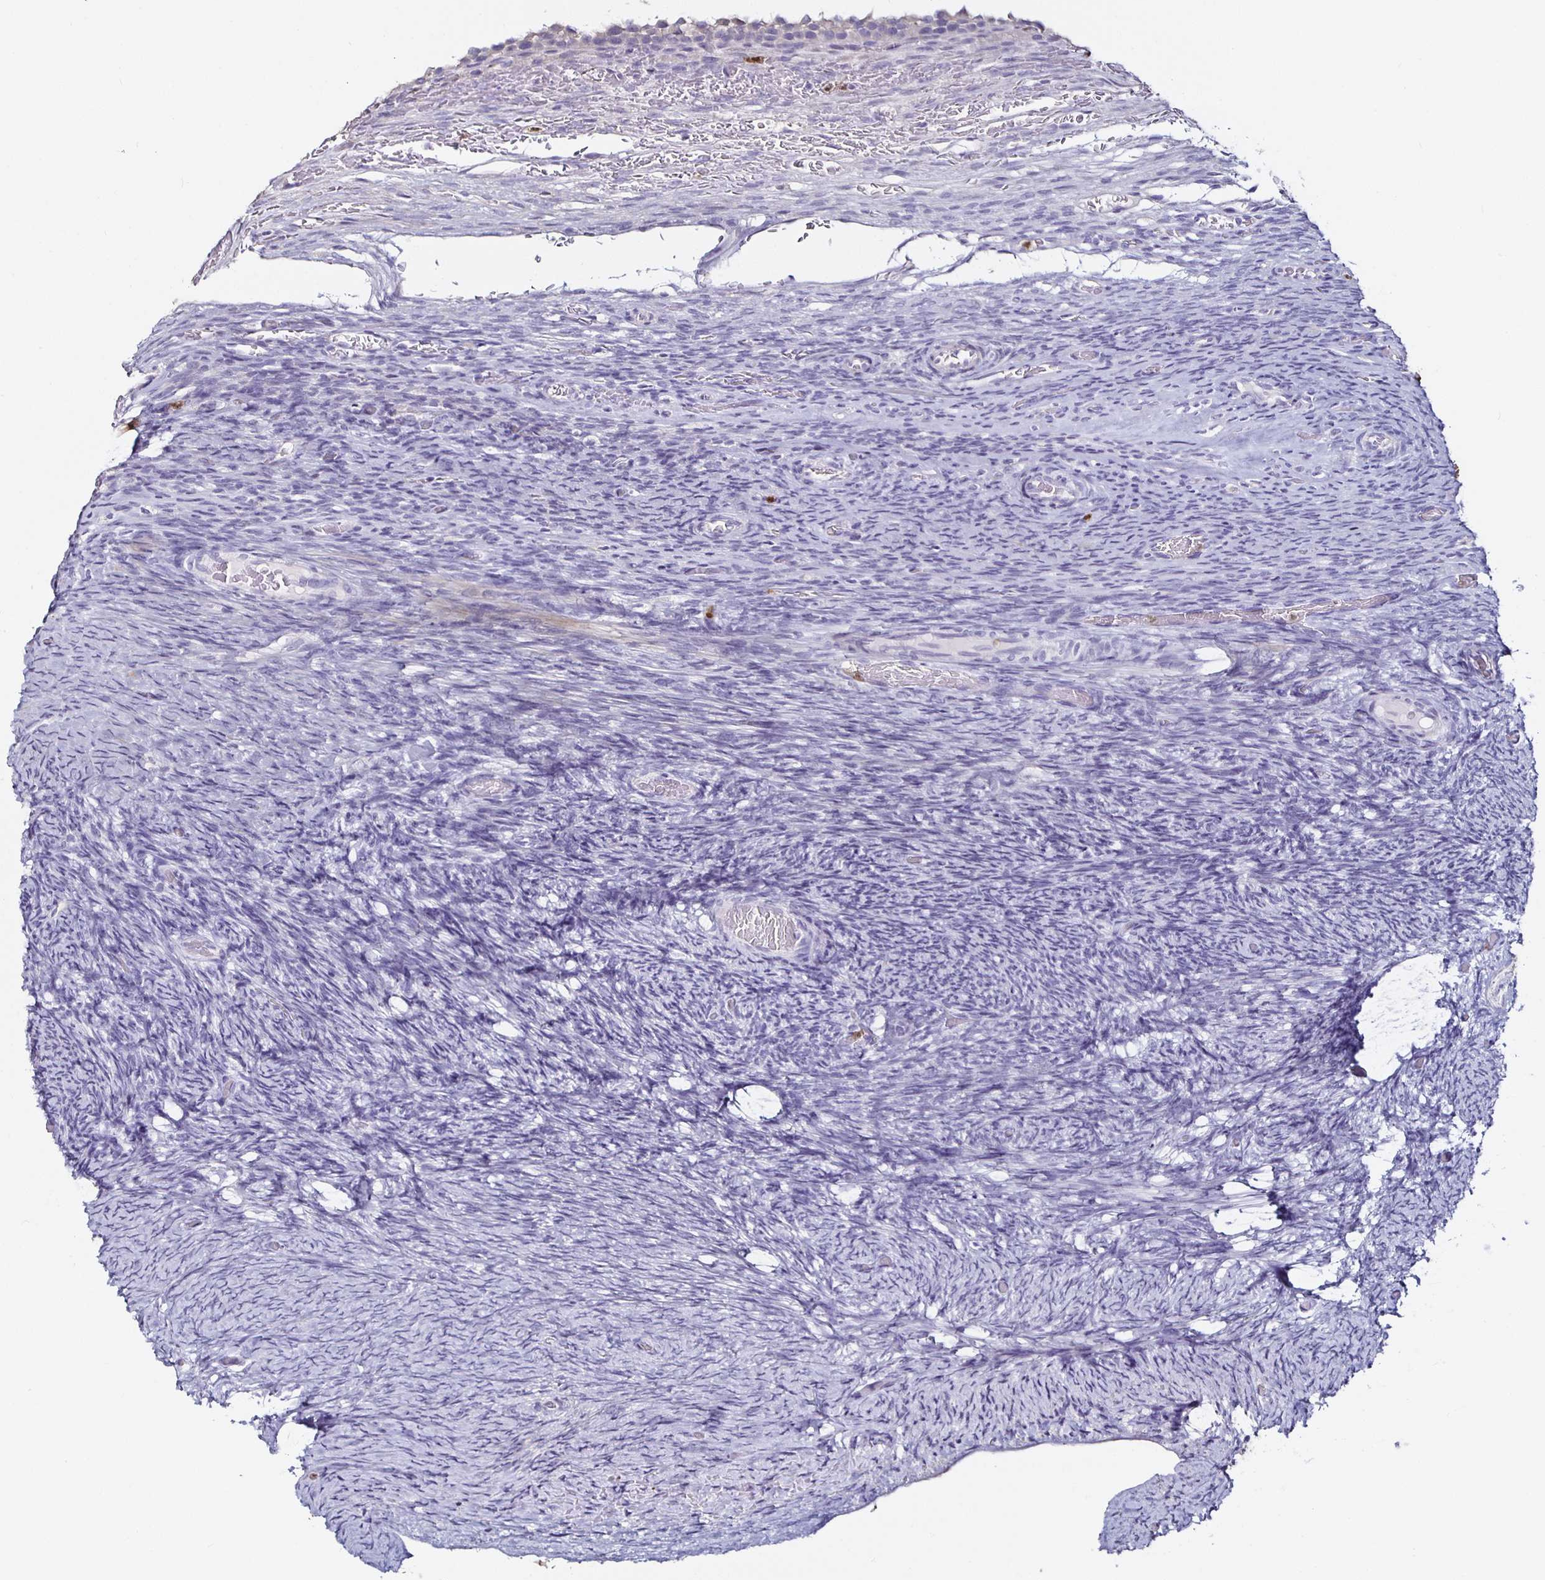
{"staining": {"intensity": "negative", "quantity": "none", "location": "none"}, "tissue": "ovary", "cell_type": "Ovarian stroma cells", "image_type": "normal", "snomed": [{"axis": "morphology", "description": "Normal tissue, NOS"}, {"axis": "topography", "description": "Ovary"}], "caption": "This is a micrograph of immunohistochemistry staining of unremarkable ovary, which shows no expression in ovarian stroma cells. Brightfield microscopy of IHC stained with DAB (3,3'-diaminobenzidine) (brown) and hematoxylin (blue), captured at high magnification.", "gene": "TLR4", "patient": {"sex": "female", "age": 34}}